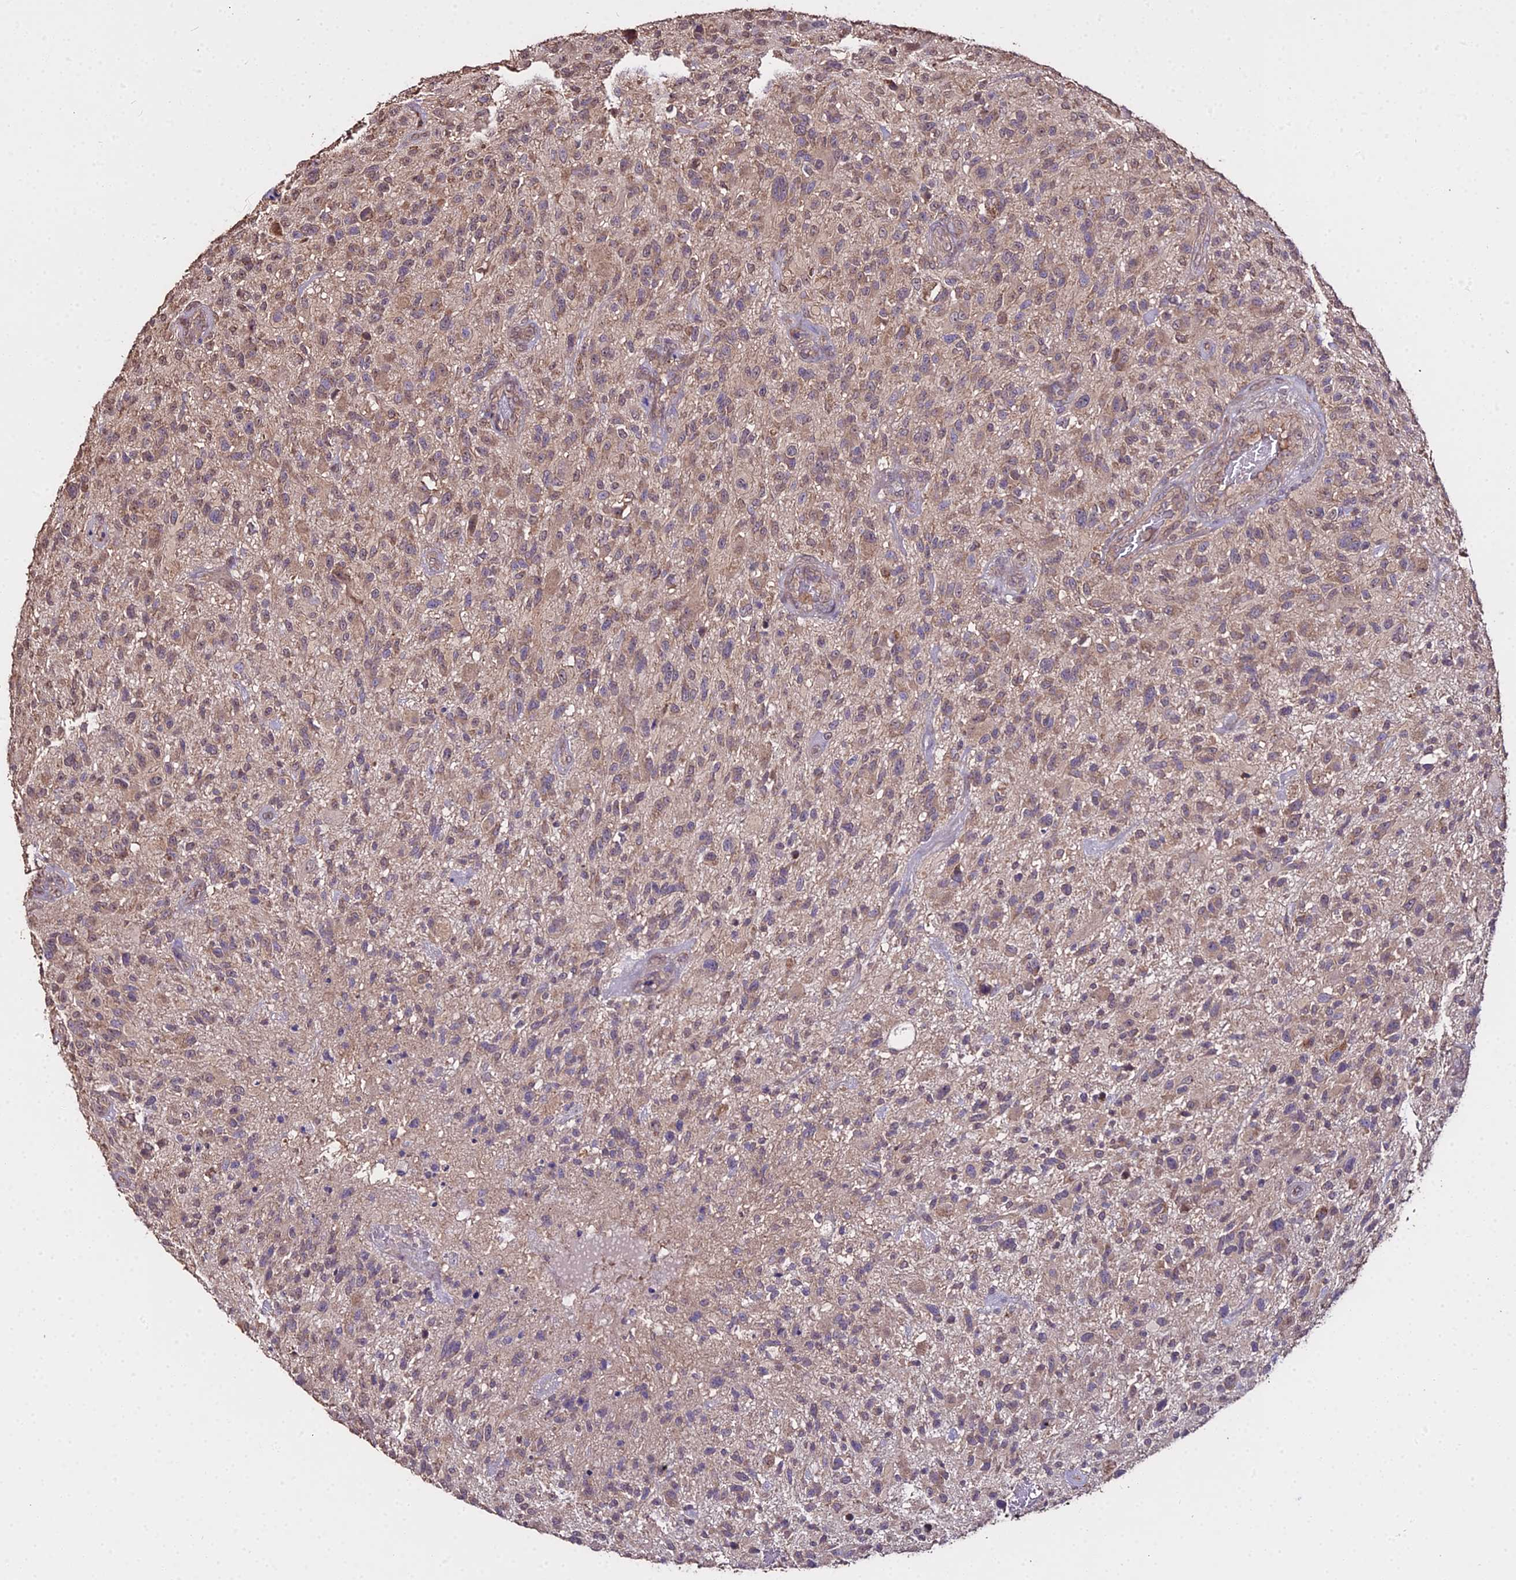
{"staining": {"intensity": "weak", "quantity": ">75%", "location": "cytoplasmic/membranous"}, "tissue": "glioma", "cell_type": "Tumor cells", "image_type": "cancer", "snomed": [{"axis": "morphology", "description": "Glioma, malignant, High grade"}, {"axis": "topography", "description": "Brain"}], "caption": "Glioma stained for a protein demonstrates weak cytoplasmic/membranous positivity in tumor cells.", "gene": "METTL13", "patient": {"sex": "male", "age": 47}}